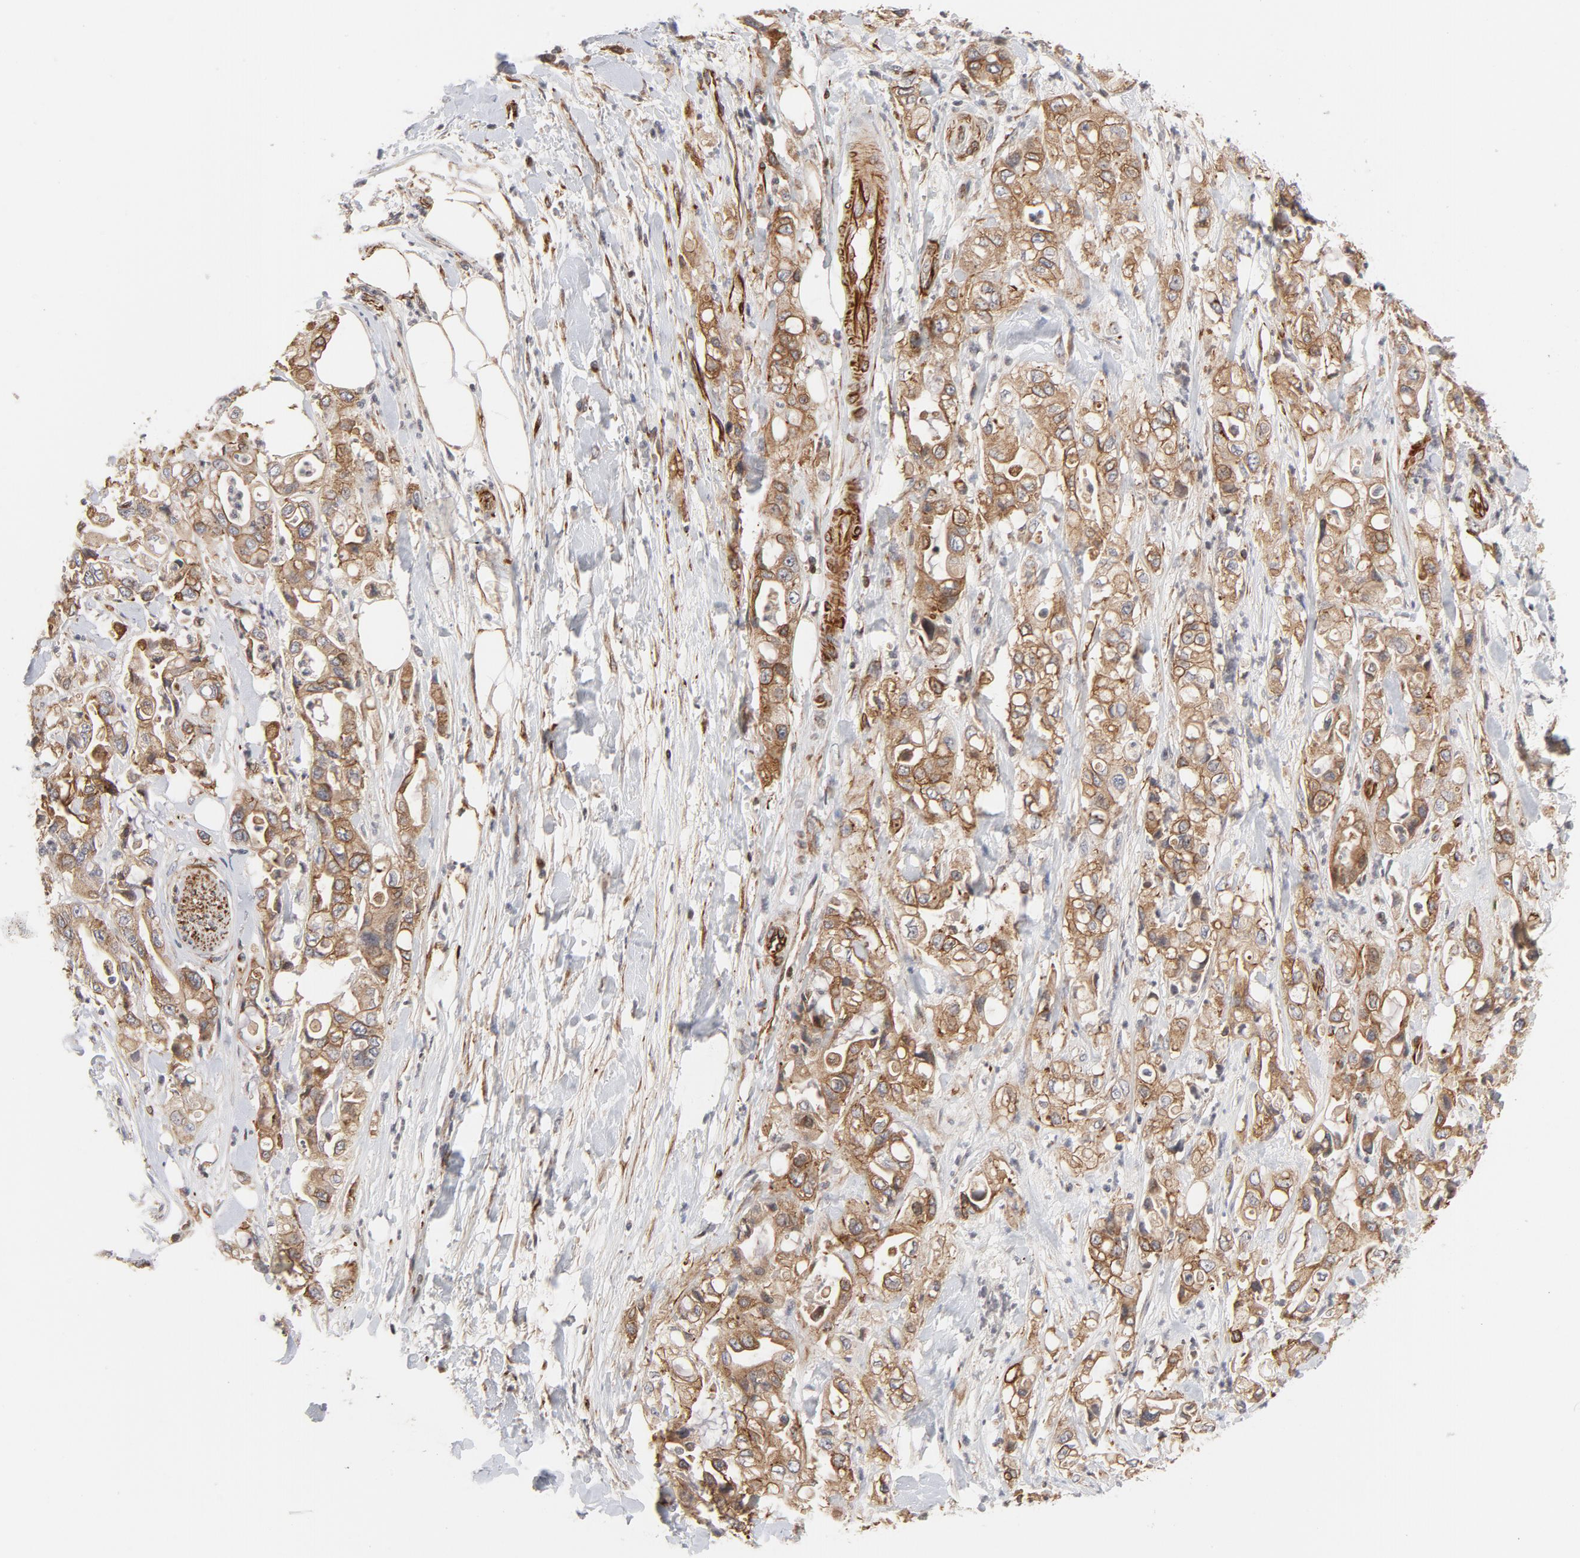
{"staining": {"intensity": "moderate", "quantity": ">75%", "location": "cytoplasmic/membranous"}, "tissue": "pancreatic cancer", "cell_type": "Tumor cells", "image_type": "cancer", "snomed": [{"axis": "morphology", "description": "Adenocarcinoma, NOS"}, {"axis": "topography", "description": "Pancreas"}], "caption": "Immunohistochemical staining of pancreatic cancer displays medium levels of moderate cytoplasmic/membranous protein positivity in about >75% of tumor cells. Using DAB (brown) and hematoxylin (blue) stains, captured at high magnification using brightfield microscopy.", "gene": "DNAAF2", "patient": {"sex": "male", "age": 70}}